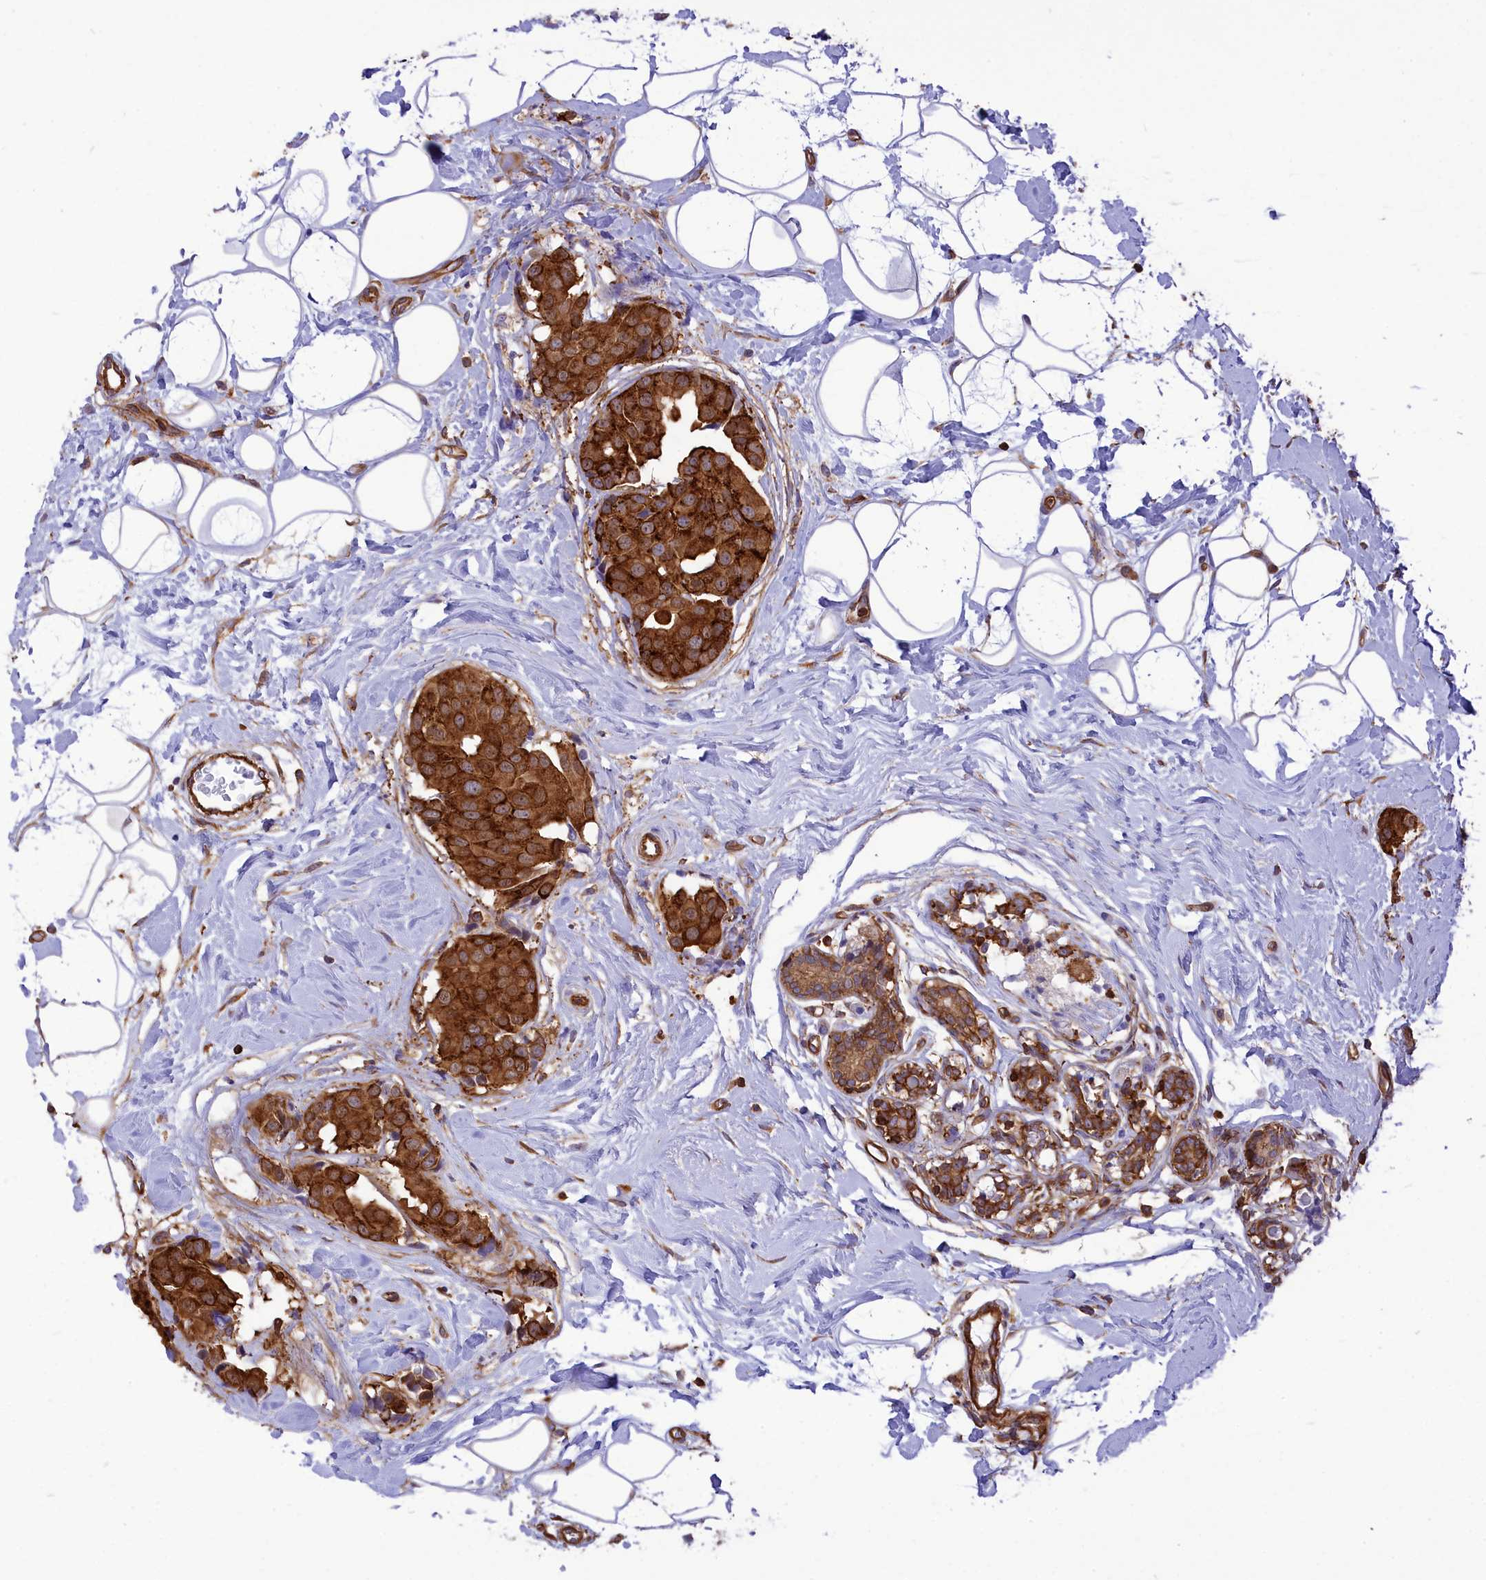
{"staining": {"intensity": "strong", "quantity": ">75%", "location": "cytoplasmic/membranous"}, "tissue": "breast cancer", "cell_type": "Tumor cells", "image_type": "cancer", "snomed": [{"axis": "morphology", "description": "Normal tissue, NOS"}, {"axis": "morphology", "description": "Duct carcinoma"}, {"axis": "topography", "description": "Breast"}], "caption": "Strong cytoplasmic/membranous expression is seen in about >75% of tumor cells in breast intraductal carcinoma.", "gene": "SEPTIN9", "patient": {"sex": "female", "age": 39}}